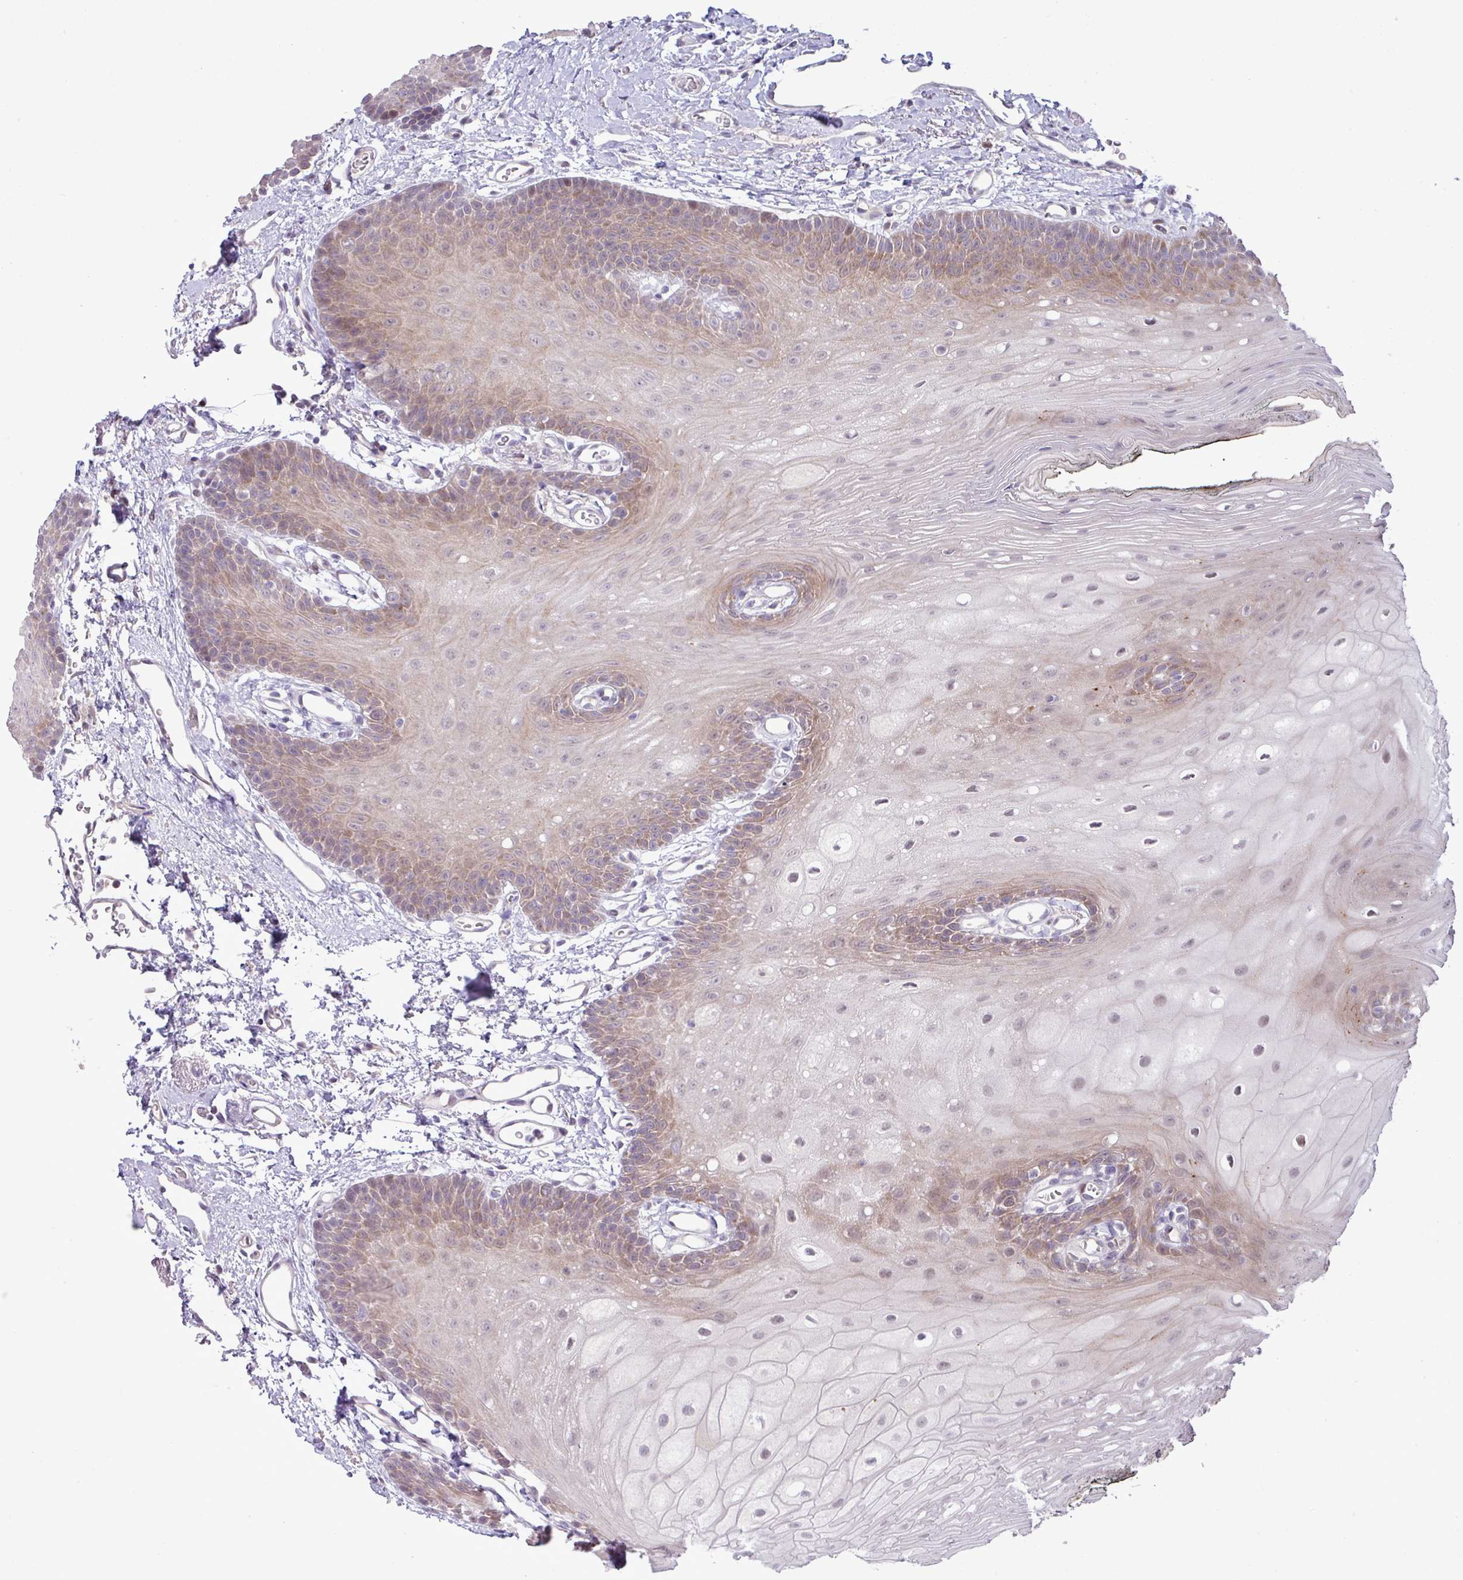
{"staining": {"intensity": "moderate", "quantity": "<25%", "location": "cytoplasmic/membranous"}, "tissue": "oral mucosa", "cell_type": "Squamous epithelial cells", "image_type": "normal", "snomed": [{"axis": "morphology", "description": "Normal tissue, NOS"}, {"axis": "morphology", "description": "Squamous cell carcinoma, NOS"}, {"axis": "topography", "description": "Oral tissue"}, {"axis": "topography", "description": "Head-Neck"}], "caption": "Human oral mucosa stained with a brown dye displays moderate cytoplasmic/membranous positive expression in approximately <25% of squamous epithelial cells.", "gene": "RIPPLY1", "patient": {"sex": "female", "age": 81}}